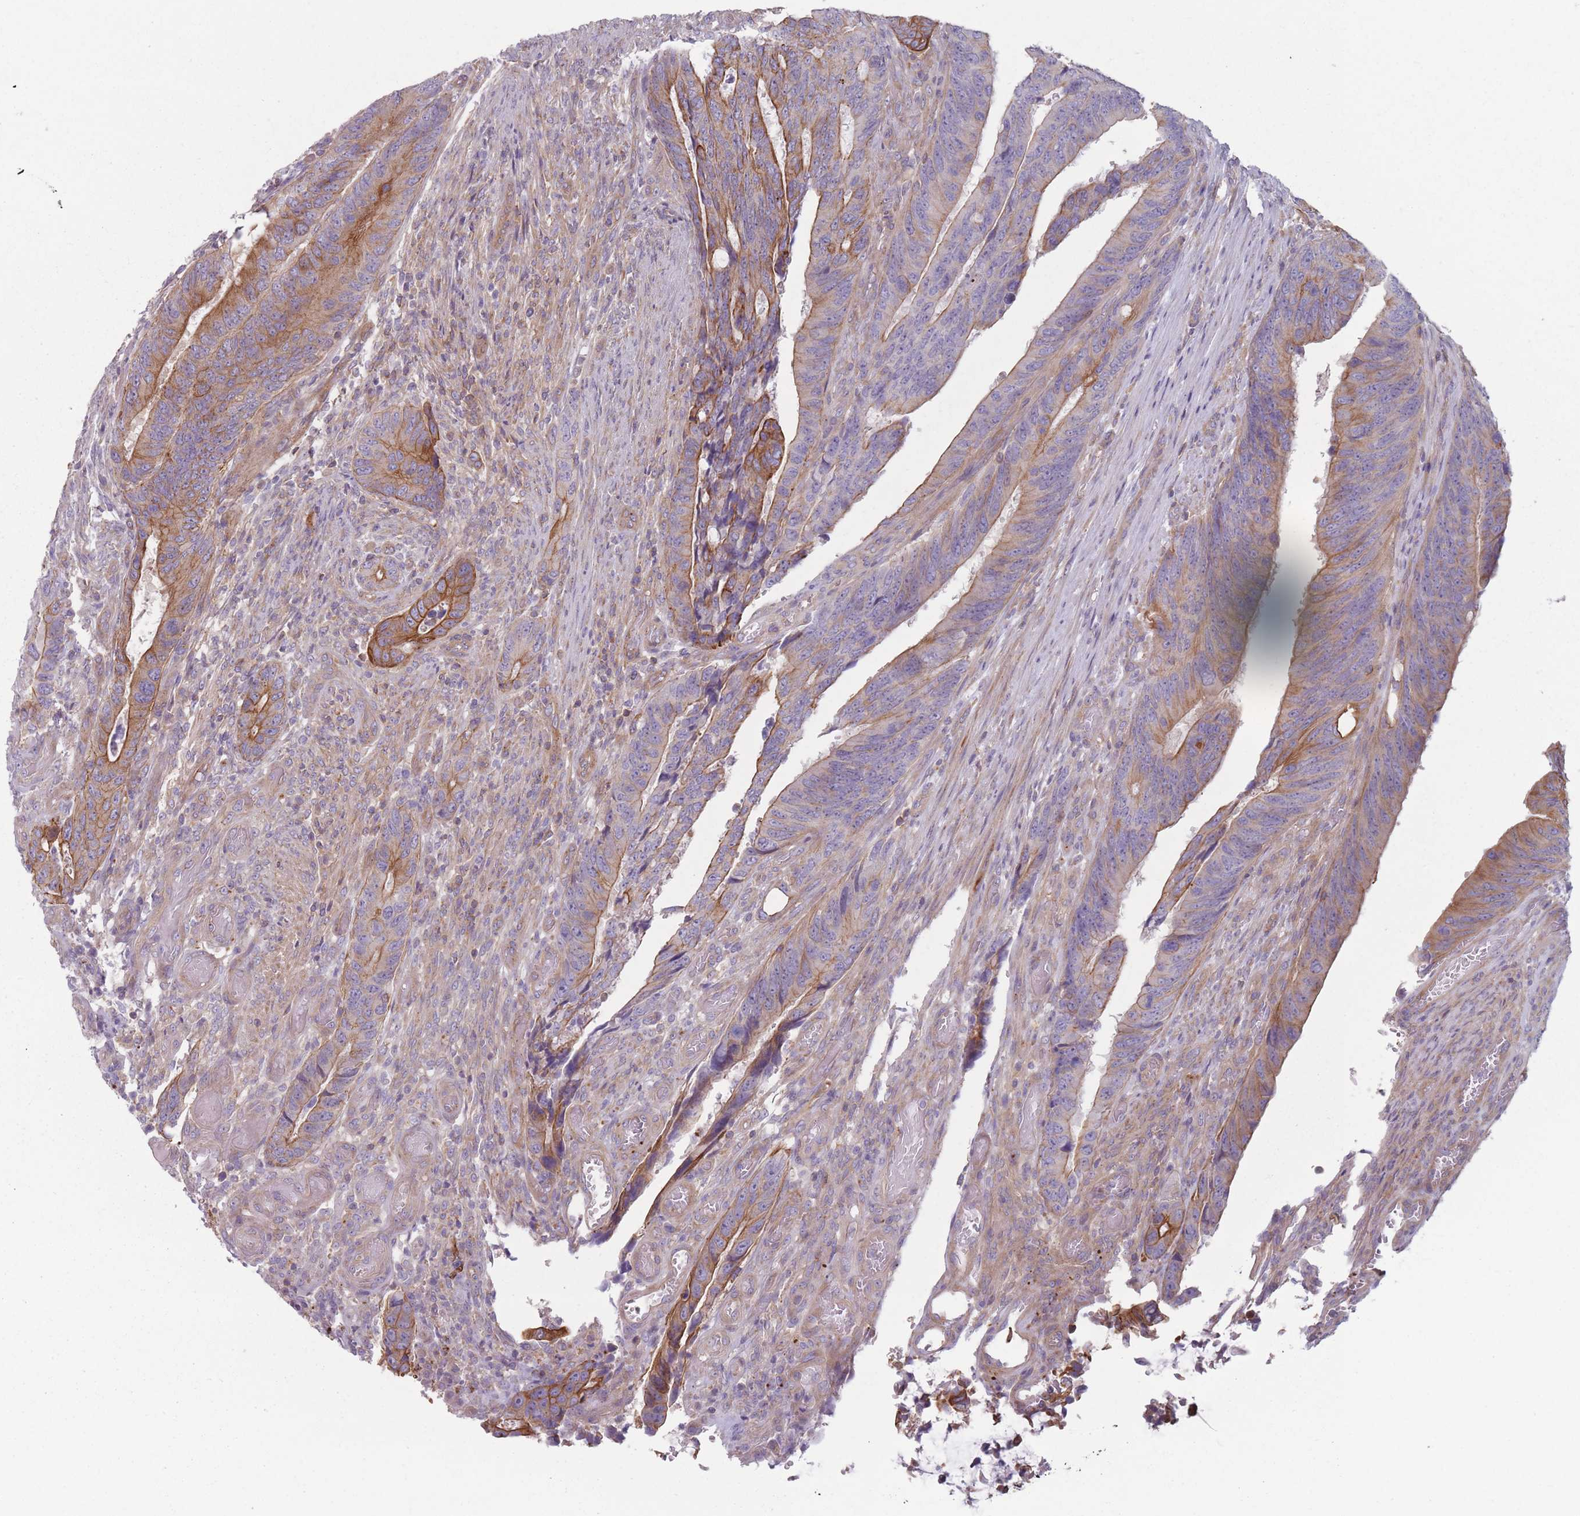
{"staining": {"intensity": "strong", "quantity": "25%-75%", "location": "cytoplasmic/membranous"}, "tissue": "colorectal cancer", "cell_type": "Tumor cells", "image_type": "cancer", "snomed": [{"axis": "morphology", "description": "Adenocarcinoma, NOS"}, {"axis": "topography", "description": "Colon"}], "caption": "A micrograph showing strong cytoplasmic/membranous staining in approximately 25%-75% of tumor cells in adenocarcinoma (colorectal), as visualized by brown immunohistochemical staining.", "gene": "HSBP1L1", "patient": {"sex": "male", "age": 87}}